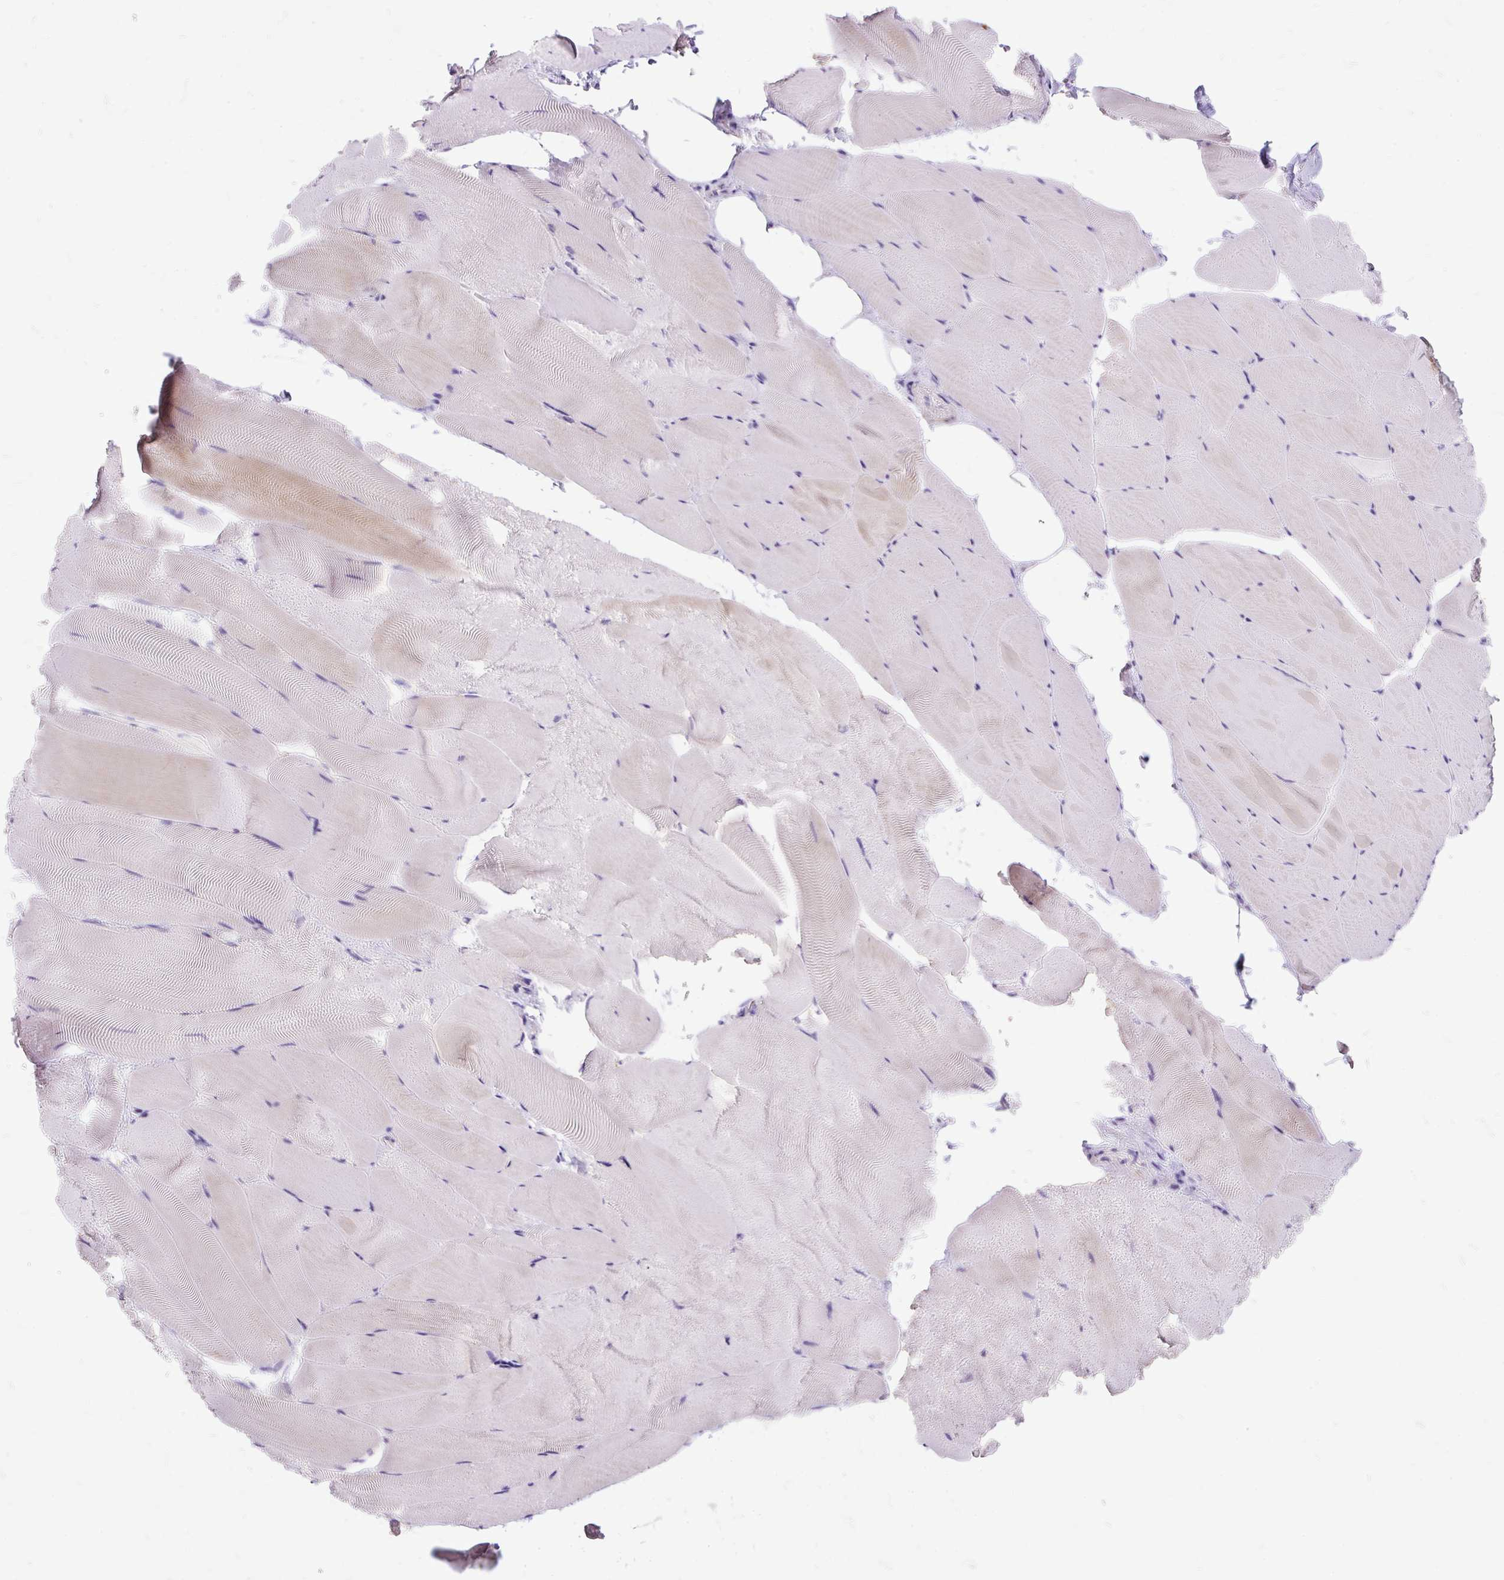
{"staining": {"intensity": "negative", "quantity": "none", "location": "none"}, "tissue": "skeletal muscle", "cell_type": "Myocytes", "image_type": "normal", "snomed": [{"axis": "morphology", "description": "Normal tissue, NOS"}, {"axis": "topography", "description": "Skeletal muscle"}], "caption": "Protein analysis of benign skeletal muscle reveals no significant positivity in myocytes. The staining is performed using DAB (3,3'-diaminobenzidine) brown chromogen with nuclei counter-stained in using hematoxylin.", "gene": "GBX1", "patient": {"sex": "female", "age": 64}}